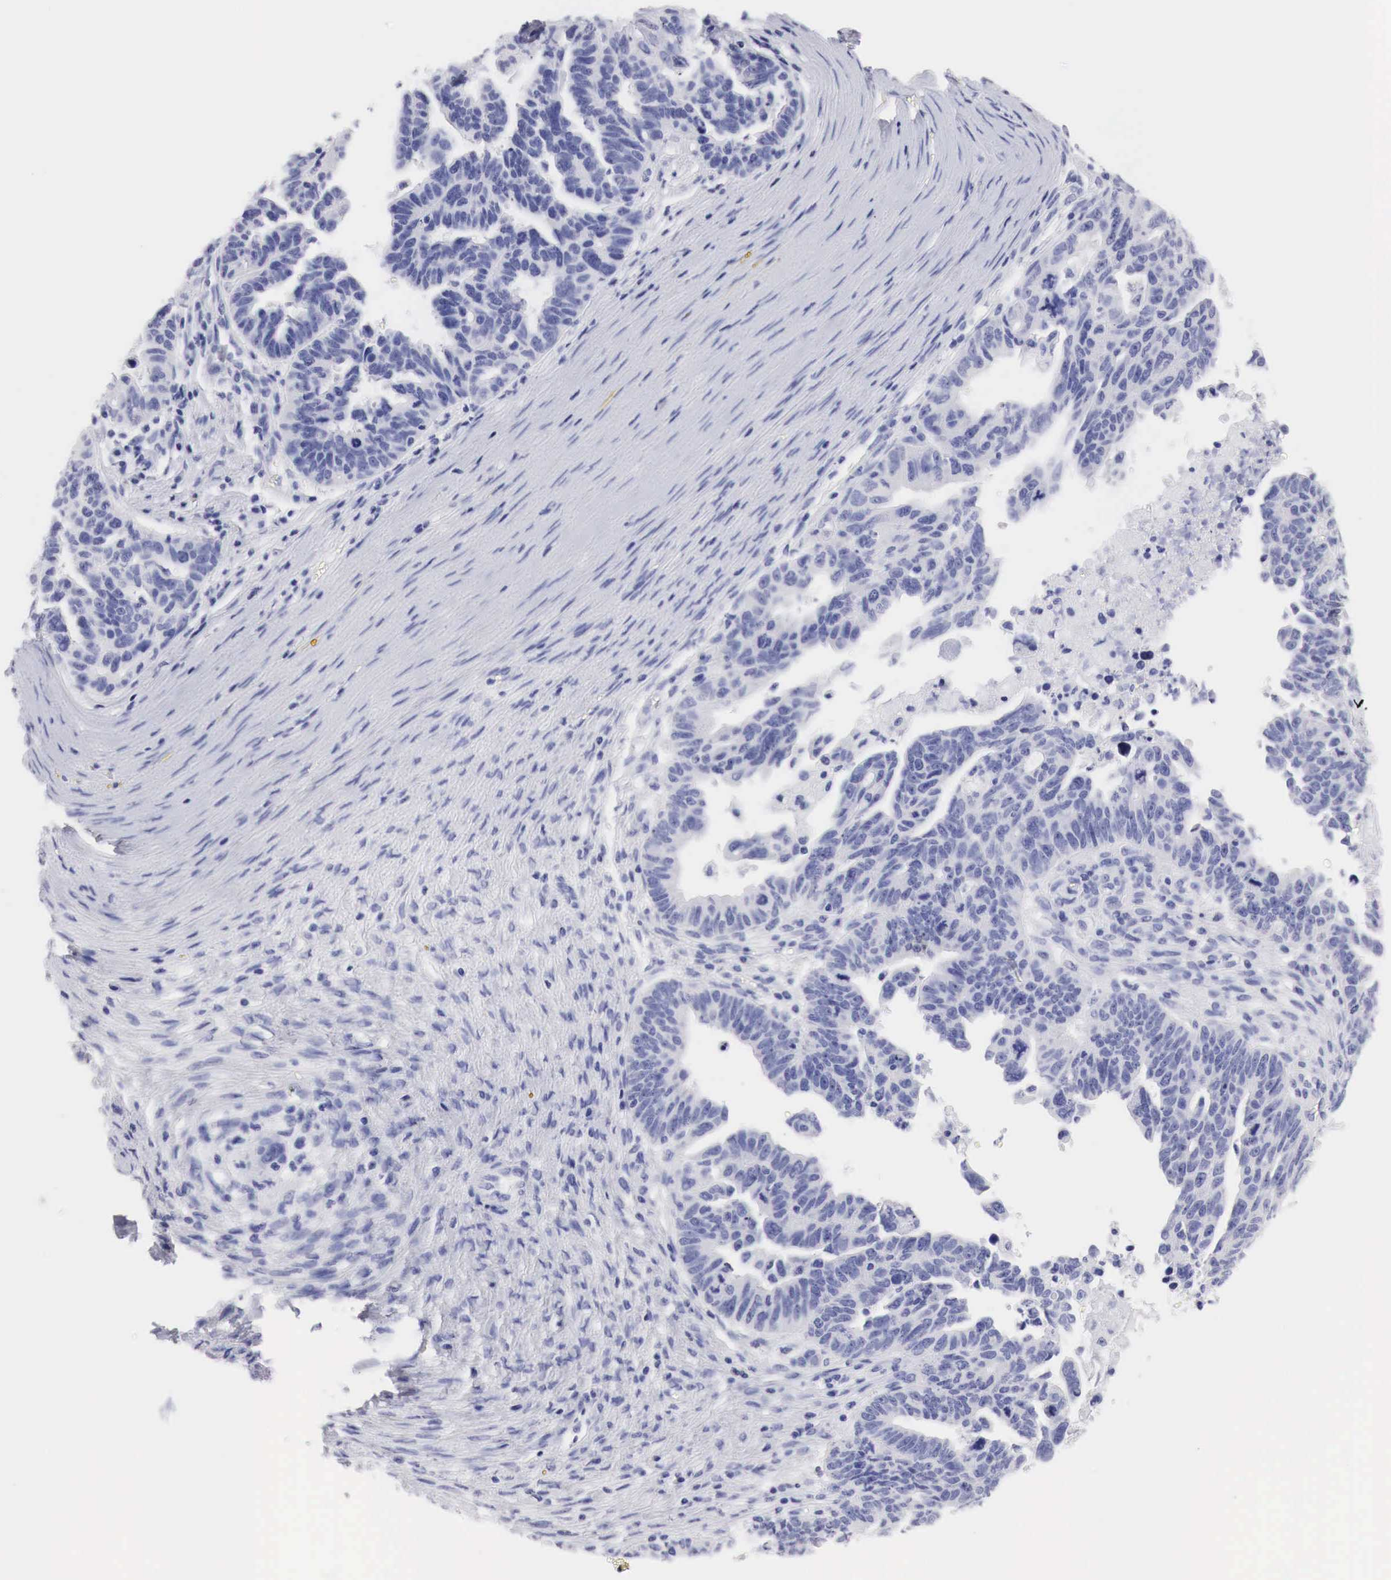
{"staining": {"intensity": "negative", "quantity": "none", "location": "none"}, "tissue": "ovarian cancer", "cell_type": "Tumor cells", "image_type": "cancer", "snomed": [{"axis": "morphology", "description": "Carcinoma, endometroid"}, {"axis": "morphology", "description": "Cystadenocarcinoma, serous, NOS"}, {"axis": "topography", "description": "Ovary"}], "caption": "Ovarian cancer was stained to show a protein in brown. There is no significant staining in tumor cells.", "gene": "TYR", "patient": {"sex": "female", "age": 45}}